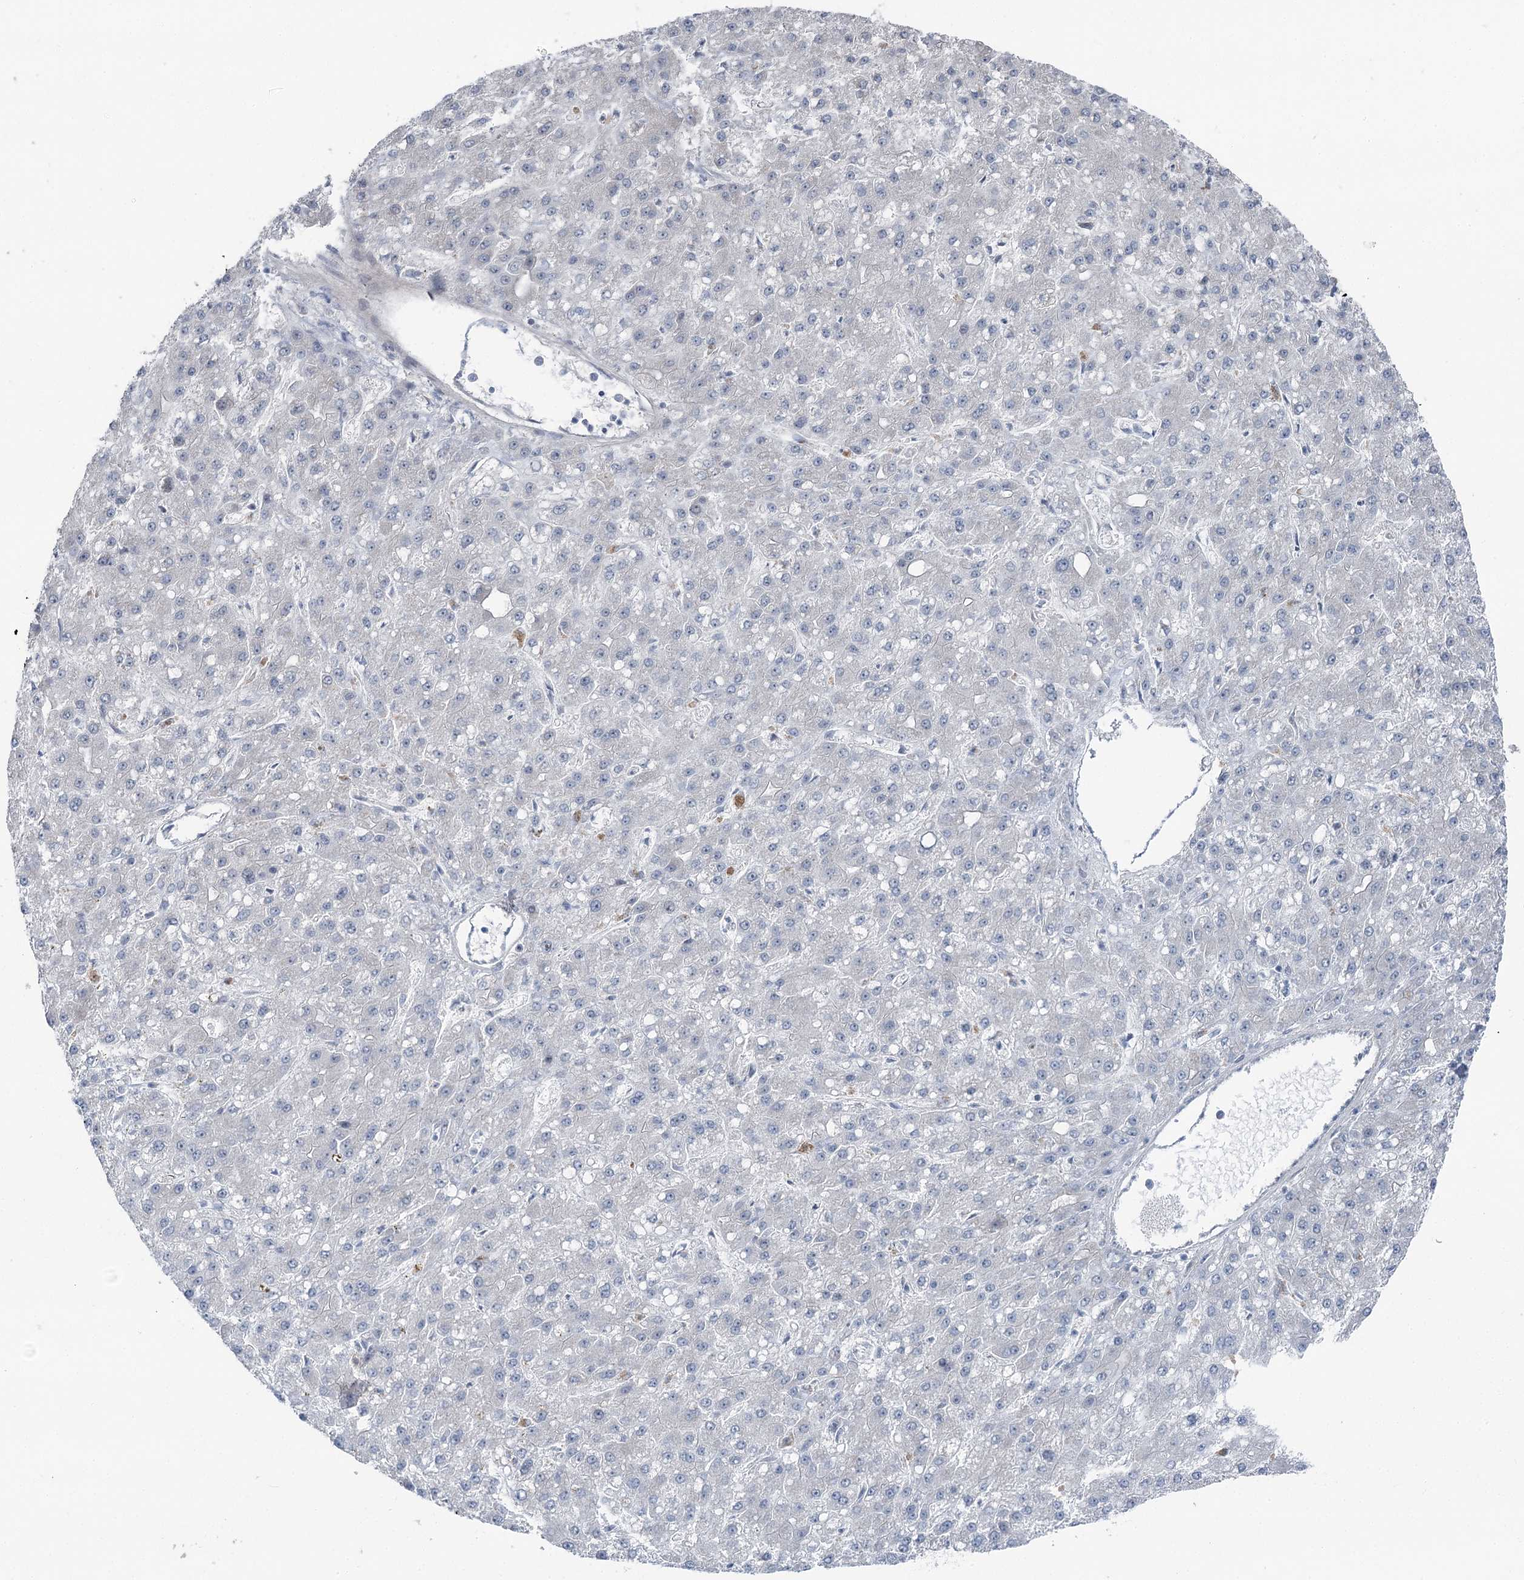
{"staining": {"intensity": "negative", "quantity": "none", "location": "none"}, "tissue": "liver cancer", "cell_type": "Tumor cells", "image_type": "cancer", "snomed": [{"axis": "morphology", "description": "Carcinoma, Hepatocellular, NOS"}, {"axis": "topography", "description": "Liver"}], "caption": "DAB (3,3'-diaminobenzidine) immunohistochemical staining of hepatocellular carcinoma (liver) displays no significant staining in tumor cells.", "gene": "STEEP1", "patient": {"sex": "male", "age": 67}}